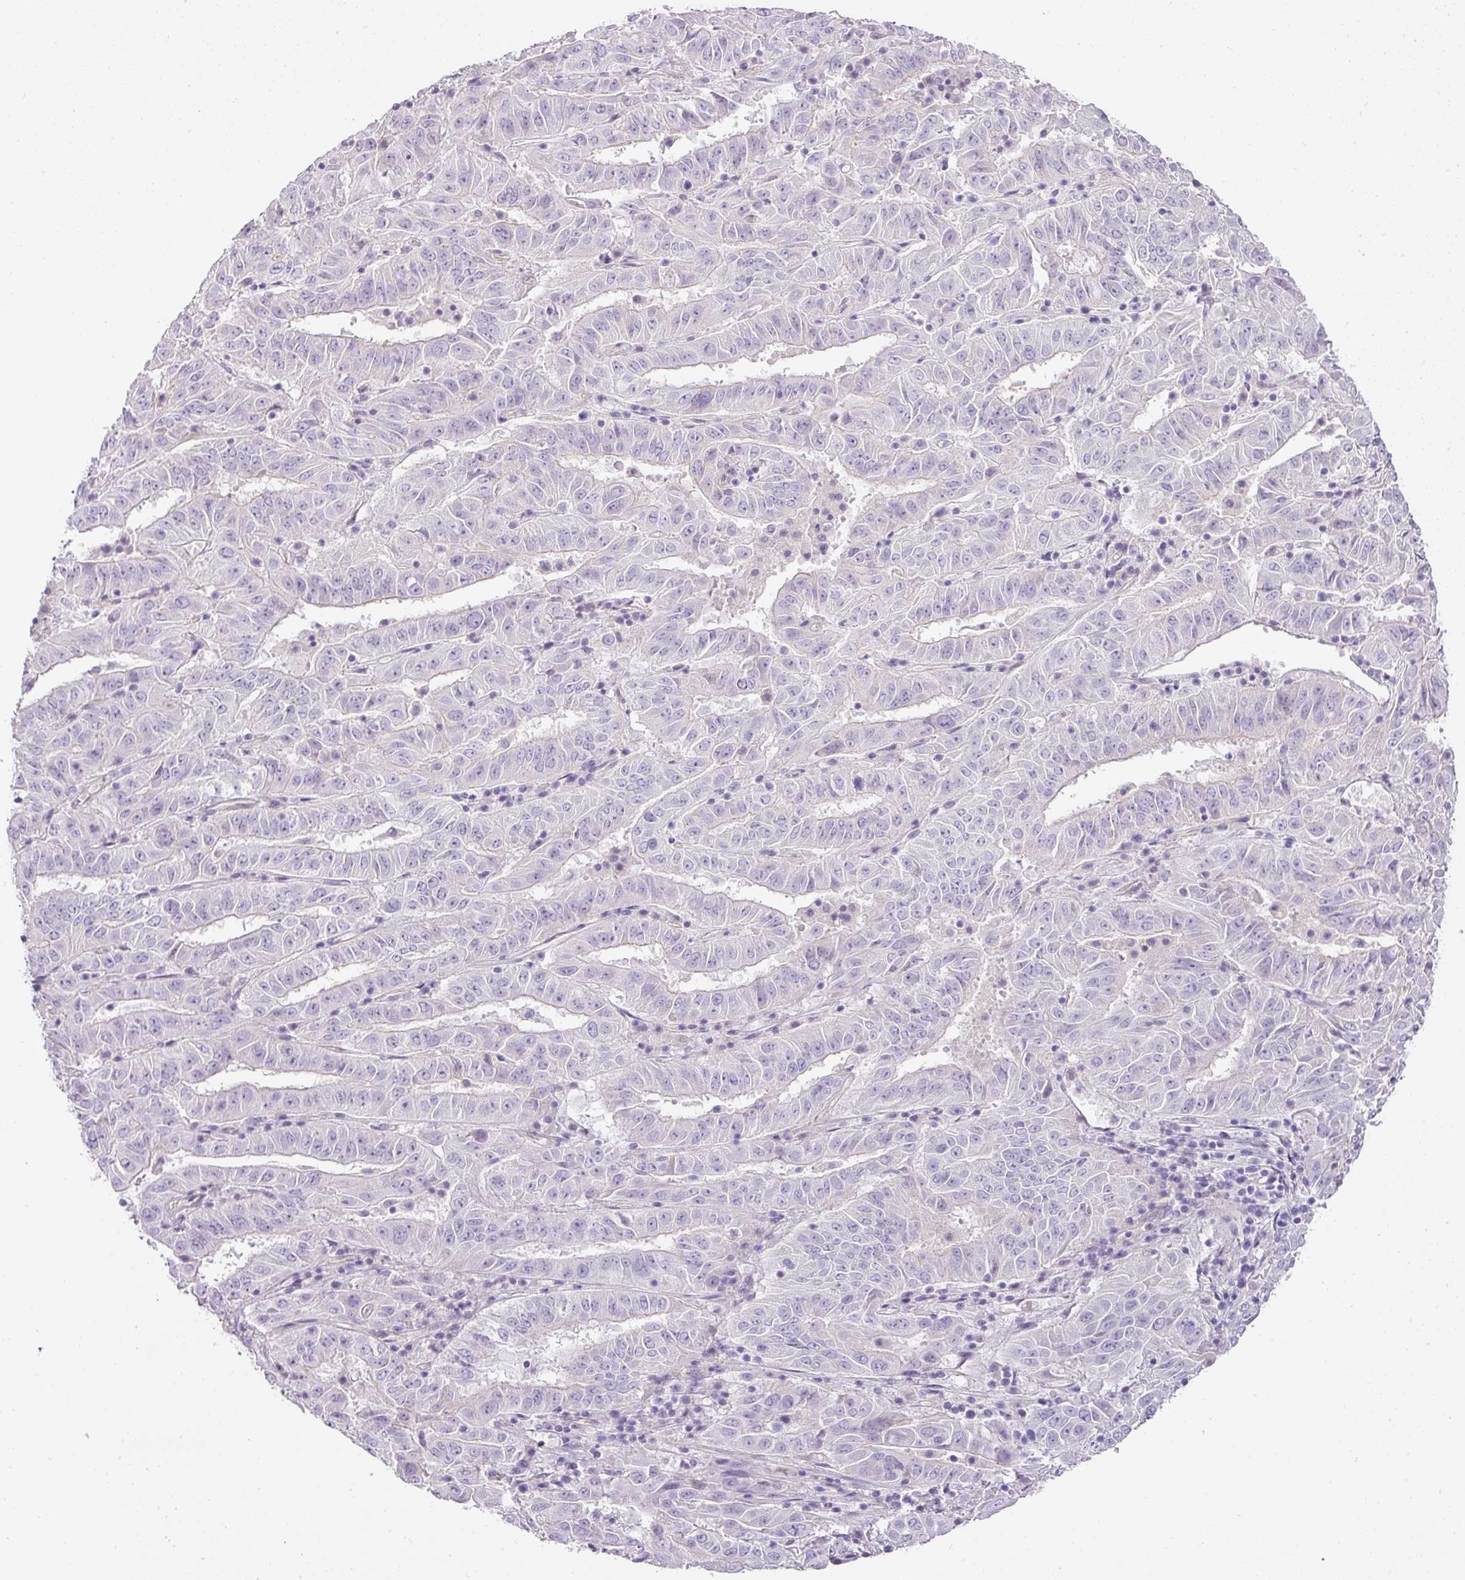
{"staining": {"intensity": "negative", "quantity": "none", "location": "none"}, "tissue": "pancreatic cancer", "cell_type": "Tumor cells", "image_type": "cancer", "snomed": [{"axis": "morphology", "description": "Adenocarcinoma, NOS"}, {"axis": "topography", "description": "Pancreas"}], "caption": "Histopathology image shows no protein staining in tumor cells of pancreatic cancer tissue.", "gene": "RAX2", "patient": {"sex": "male", "age": 63}}